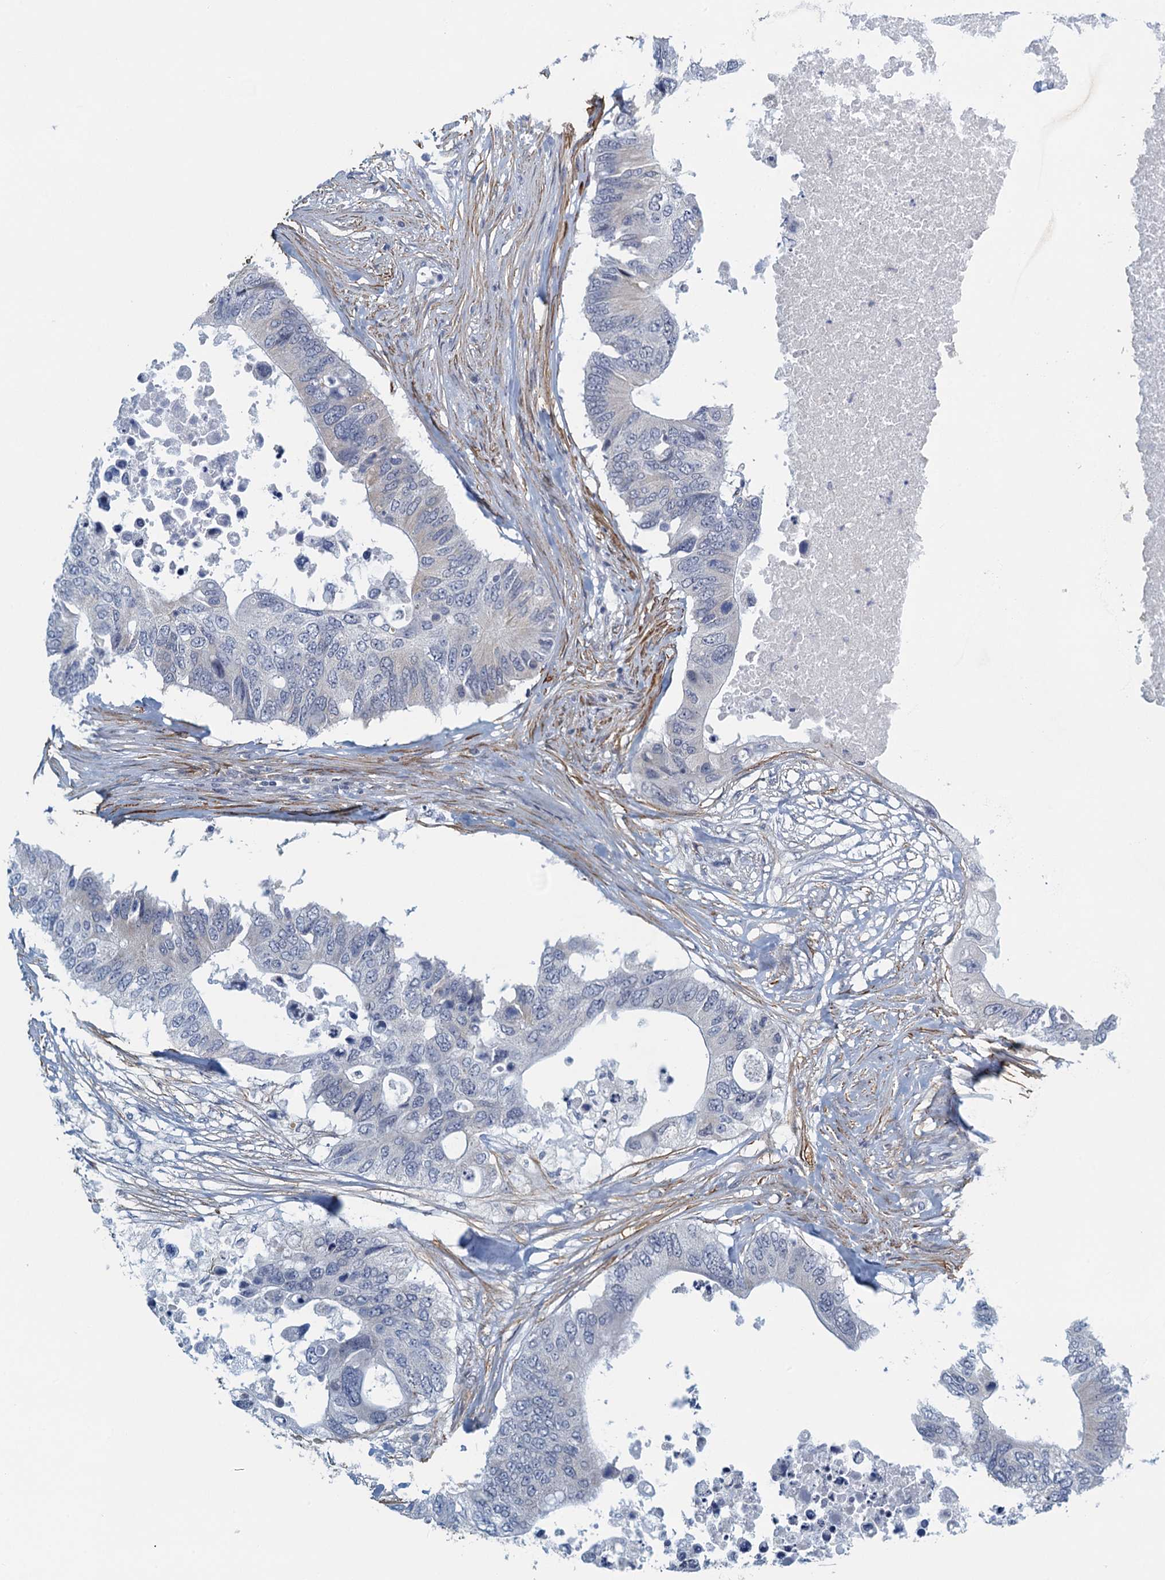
{"staining": {"intensity": "negative", "quantity": "none", "location": "none"}, "tissue": "colorectal cancer", "cell_type": "Tumor cells", "image_type": "cancer", "snomed": [{"axis": "morphology", "description": "Adenocarcinoma, NOS"}, {"axis": "topography", "description": "Colon"}], "caption": "Immunohistochemistry micrograph of neoplastic tissue: colorectal cancer (adenocarcinoma) stained with DAB (3,3'-diaminobenzidine) reveals no significant protein expression in tumor cells.", "gene": "ALG2", "patient": {"sex": "male", "age": 71}}